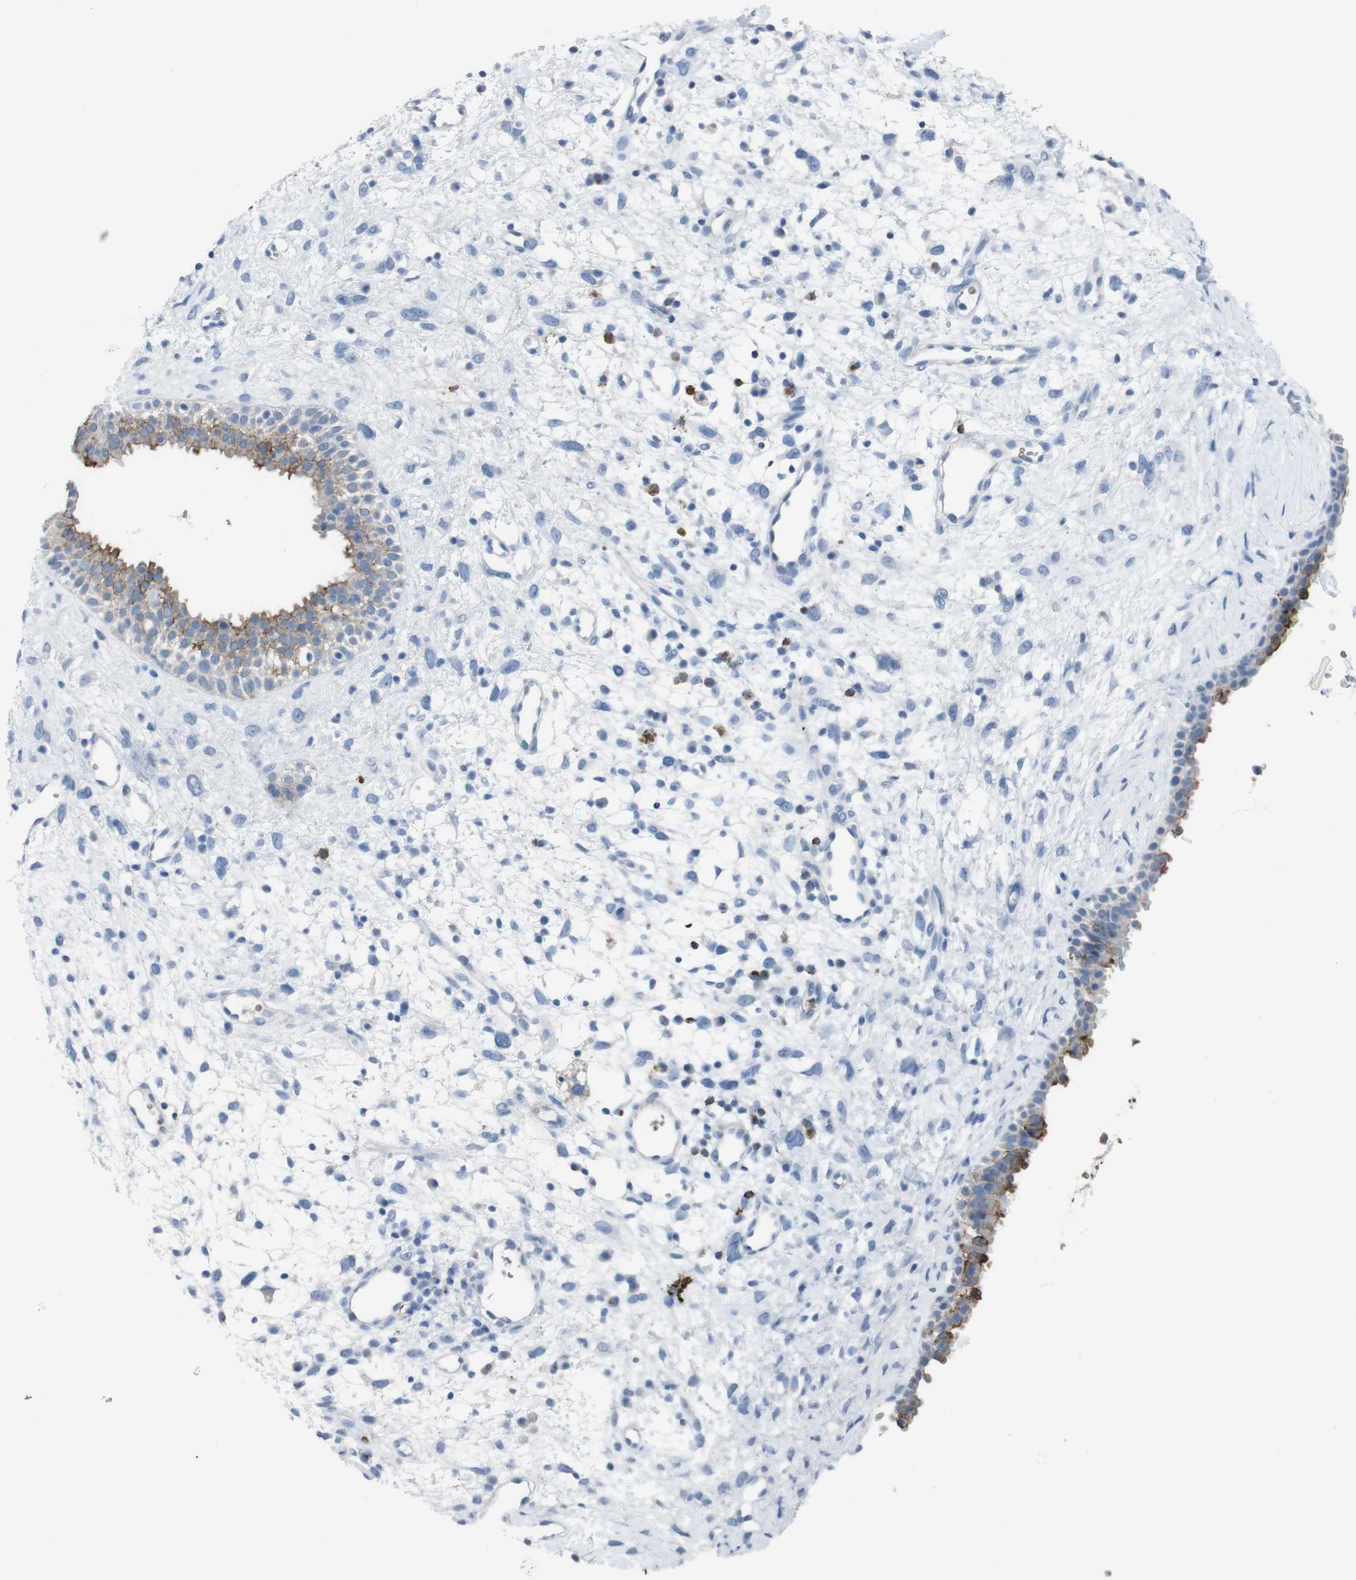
{"staining": {"intensity": "strong", "quantity": "<25%", "location": "cytoplasmic/membranous"}, "tissue": "nasopharynx", "cell_type": "Respiratory epithelial cells", "image_type": "normal", "snomed": [{"axis": "morphology", "description": "Normal tissue, NOS"}, {"axis": "topography", "description": "Nasopharynx"}], "caption": "Nasopharynx stained with IHC reveals strong cytoplasmic/membranous positivity in approximately <25% of respiratory epithelial cells. The staining was performed using DAB (3,3'-diaminobenzidine) to visualize the protein expression in brown, while the nuclei were stained in blue with hematoxylin (Magnification: 20x).", "gene": "ST6GAL1", "patient": {"sex": "male", "age": 22}}